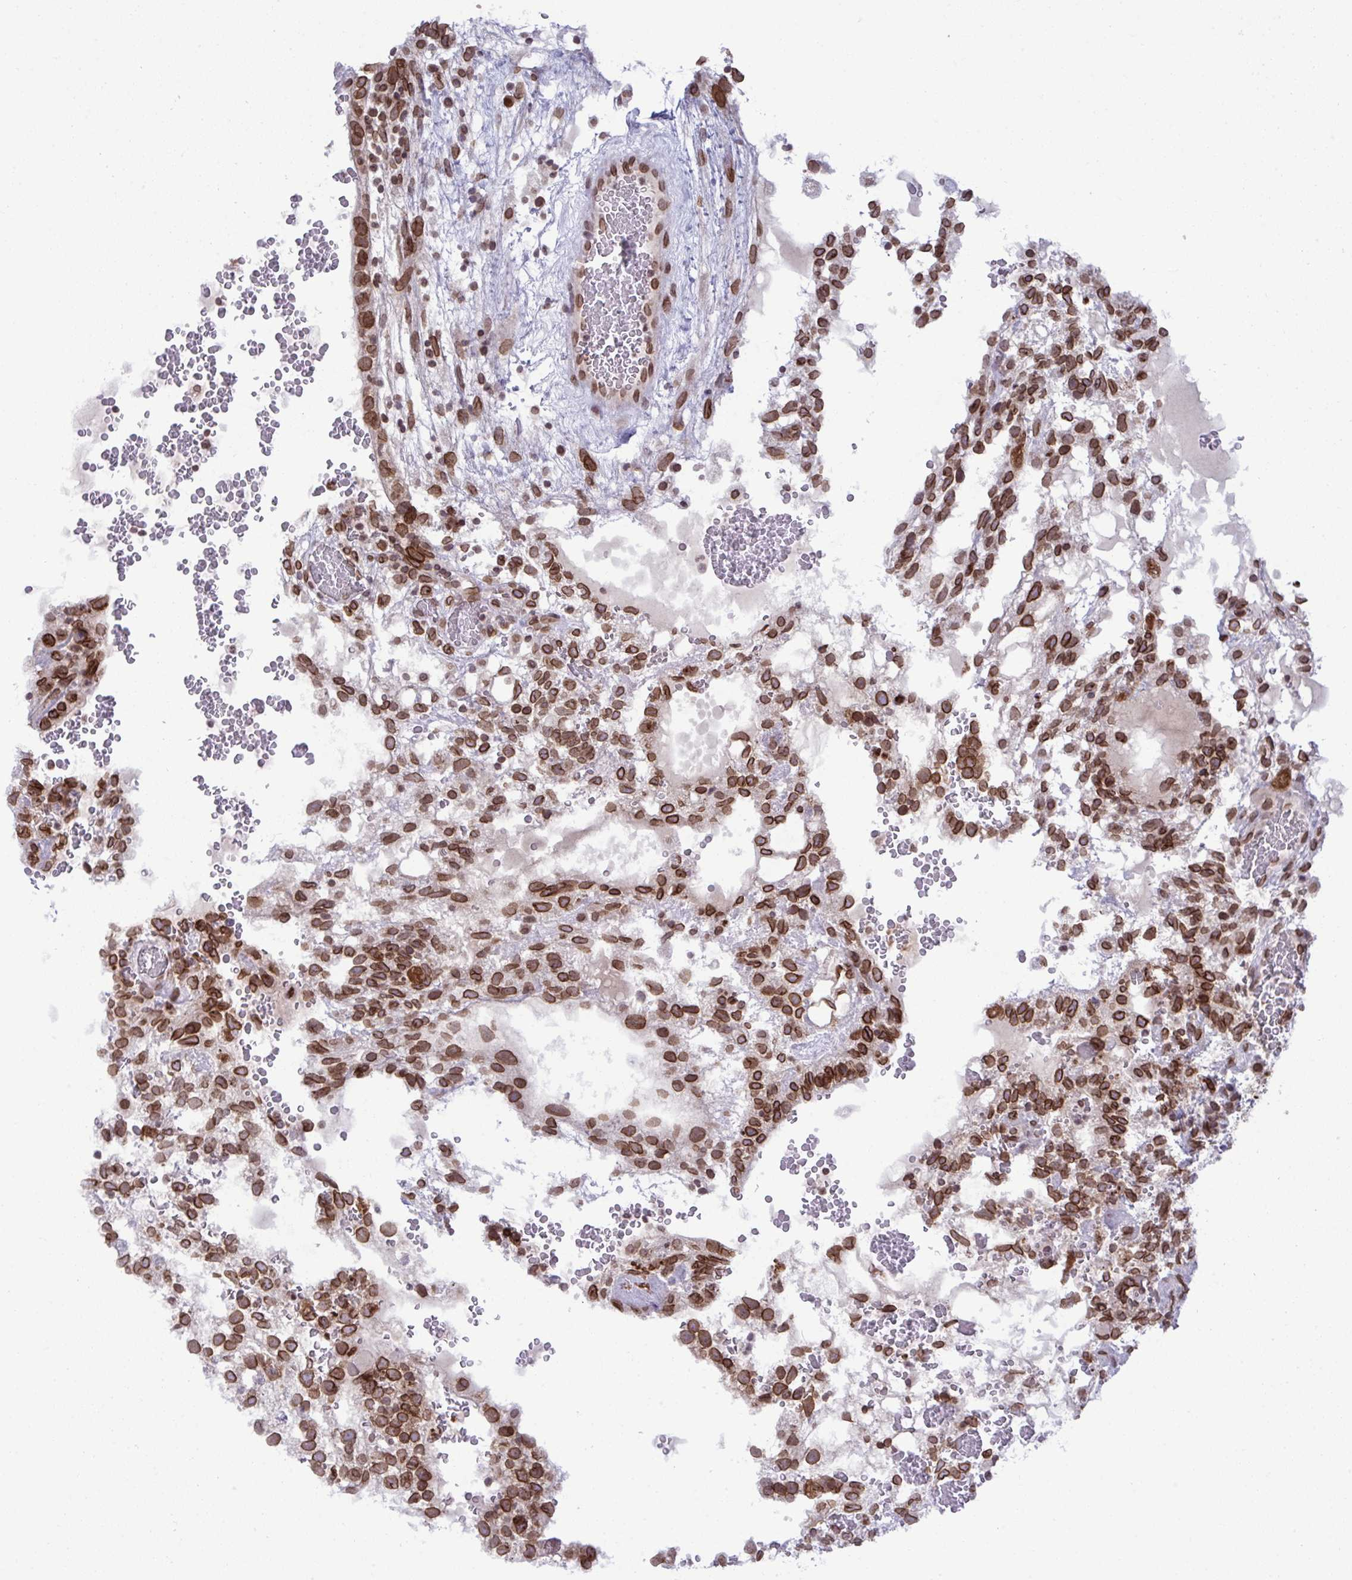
{"staining": {"intensity": "moderate", "quantity": ">75%", "location": "cytoplasmic/membranous,nuclear"}, "tissue": "testis cancer", "cell_type": "Tumor cells", "image_type": "cancer", "snomed": [{"axis": "morphology", "description": "Normal tissue, NOS"}, {"axis": "morphology", "description": "Carcinoma, Embryonal, NOS"}, {"axis": "topography", "description": "Testis"}], "caption": "Tumor cells reveal medium levels of moderate cytoplasmic/membranous and nuclear staining in approximately >75% of cells in human testis cancer.", "gene": "RANBP2", "patient": {"sex": "male", "age": 32}}